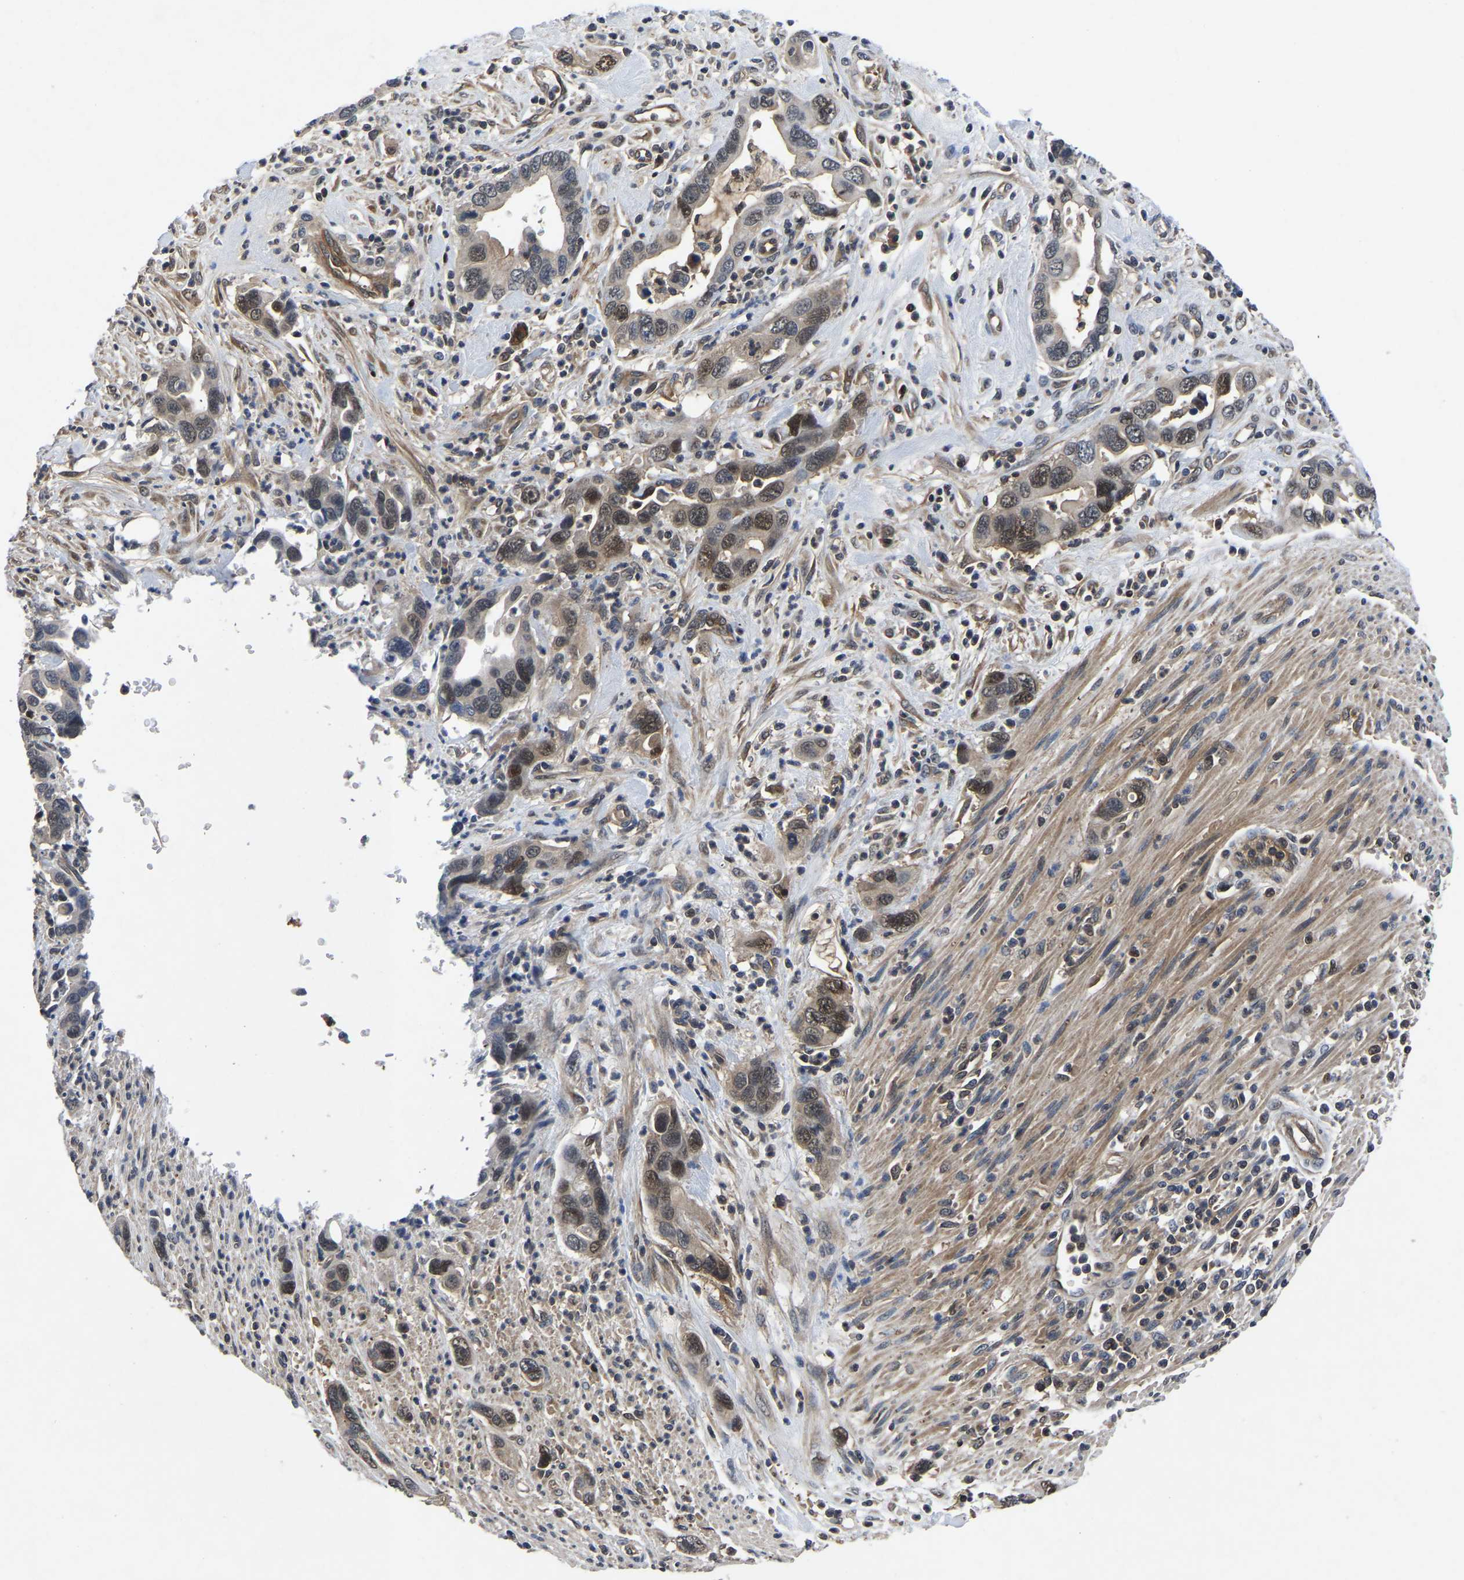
{"staining": {"intensity": "moderate", "quantity": "25%-75%", "location": "cytoplasmic/membranous,nuclear"}, "tissue": "pancreatic cancer", "cell_type": "Tumor cells", "image_type": "cancer", "snomed": [{"axis": "morphology", "description": "Adenocarcinoma, NOS"}, {"axis": "topography", "description": "Pancreas"}], "caption": "A brown stain highlights moderate cytoplasmic/membranous and nuclear expression of a protein in pancreatic adenocarcinoma tumor cells.", "gene": "FGD5", "patient": {"sex": "female", "age": 70}}